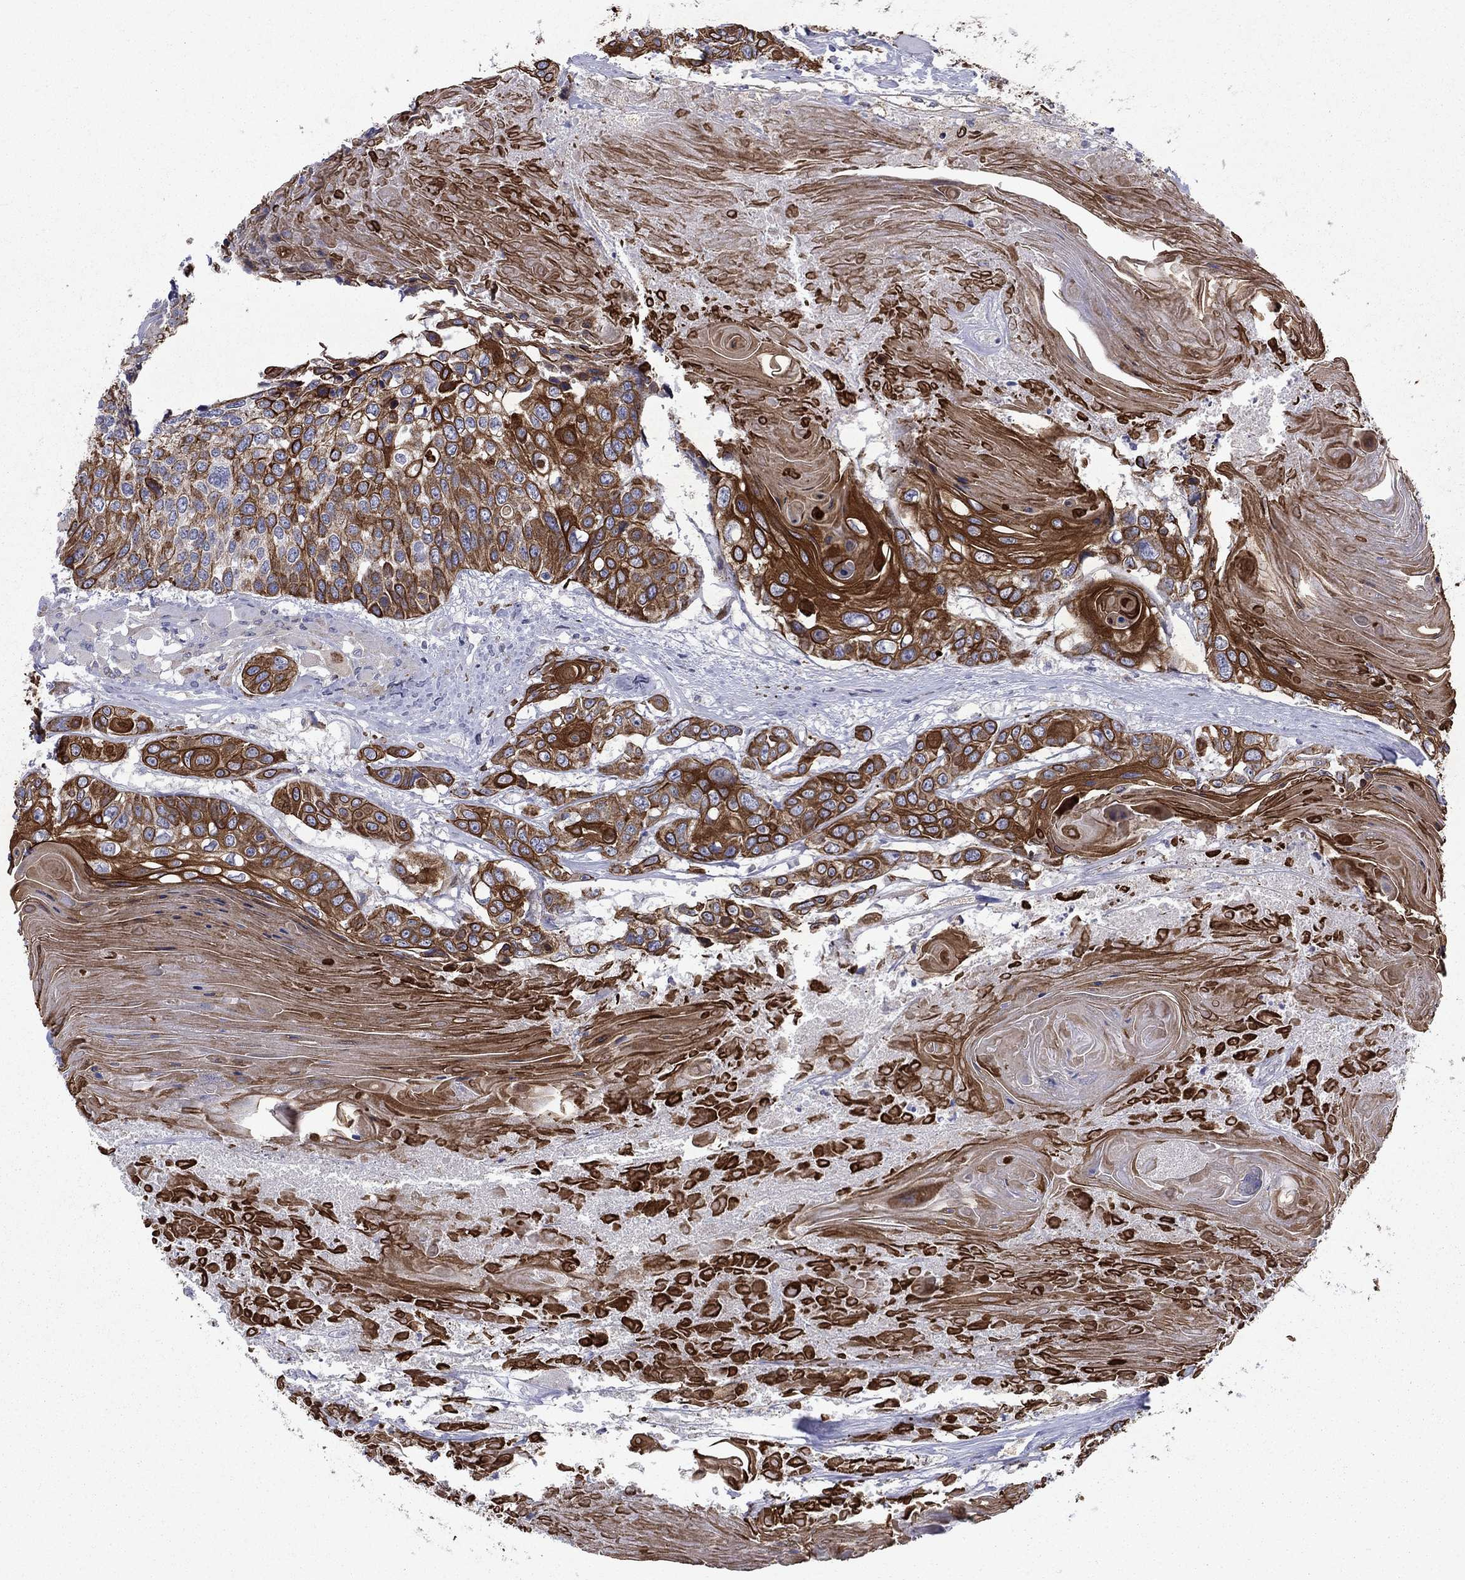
{"staining": {"intensity": "strong", "quantity": ">75%", "location": "cytoplasmic/membranous"}, "tissue": "head and neck cancer", "cell_type": "Tumor cells", "image_type": "cancer", "snomed": [{"axis": "morphology", "description": "Squamous cell carcinoma, NOS"}, {"axis": "topography", "description": "Oral tissue"}, {"axis": "topography", "description": "Head-Neck"}], "caption": "Approximately >75% of tumor cells in human head and neck squamous cell carcinoma demonstrate strong cytoplasmic/membranous protein positivity as visualized by brown immunohistochemical staining.", "gene": "TMPRSS11A", "patient": {"sex": "male", "age": 56}}